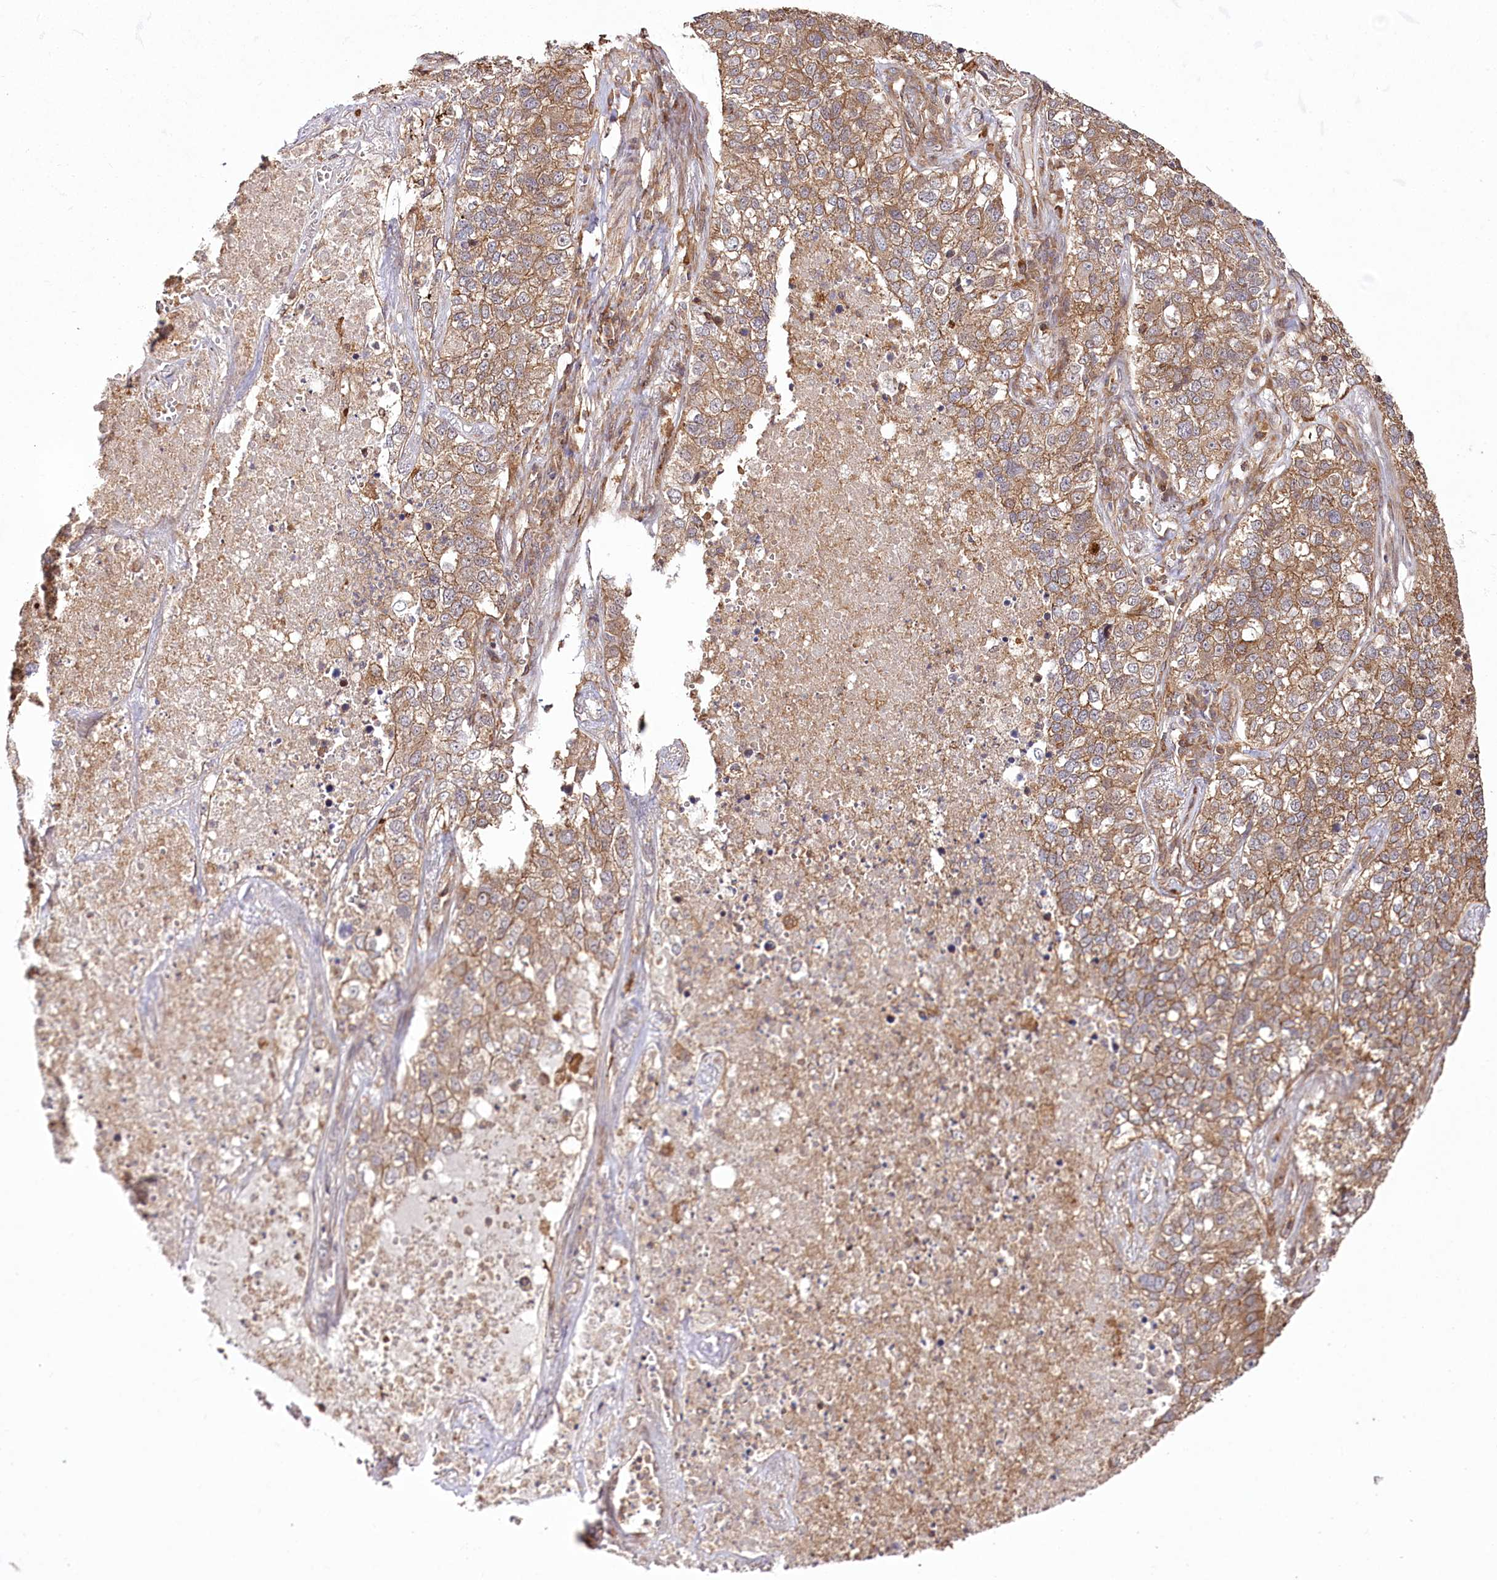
{"staining": {"intensity": "strong", "quantity": ">75%", "location": "cytoplasmic/membranous"}, "tissue": "lung cancer", "cell_type": "Tumor cells", "image_type": "cancer", "snomed": [{"axis": "morphology", "description": "Adenocarcinoma, NOS"}, {"axis": "topography", "description": "Lung"}], "caption": "IHC micrograph of lung cancer stained for a protein (brown), which reveals high levels of strong cytoplasmic/membranous staining in about >75% of tumor cells.", "gene": "DHX29", "patient": {"sex": "male", "age": 49}}